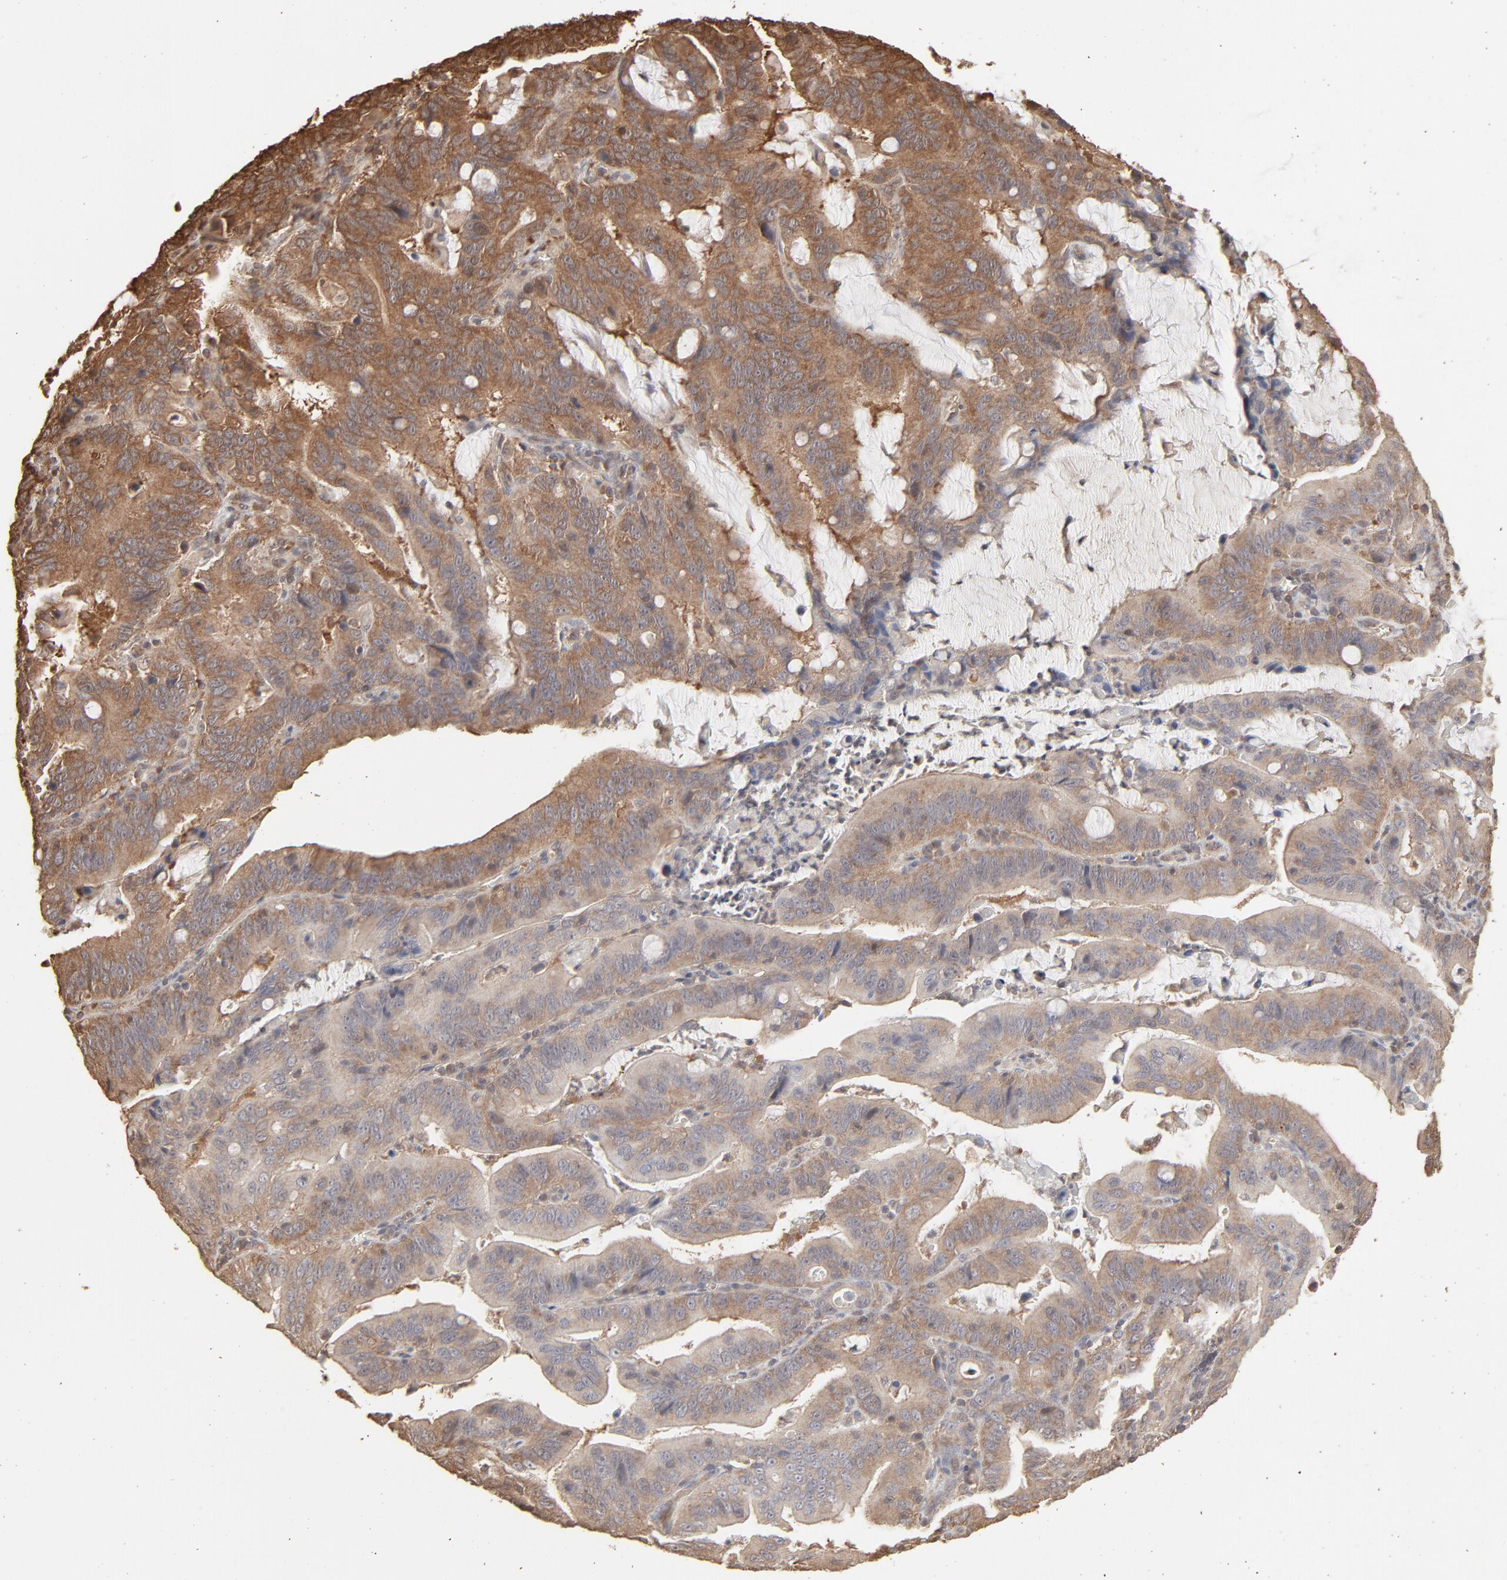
{"staining": {"intensity": "moderate", "quantity": ">75%", "location": "cytoplasmic/membranous"}, "tissue": "stomach cancer", "cell_type": "Tumor cells", "image_type": "cancer", "snomed": [{"axis": "morphology", "description": "Adenocarcinoma, NOS"}, {"axis": "topography", "description": "Stomach, upper"}], "caption": "Stomach cancer (adenocarcinoma) was stained to show a protein in brown. There is medium levels of moderate cytoplasmic/membranous staining in approximately >75% of tumor cells. Using DAB (3,3'-diaminobenzidine) (brown) and hematoxylin (blue) stains, captured at high magnification using brightfield microscopy.", "gene": "PPP2CA", "patient": {"sex": "male", "age": 63}}